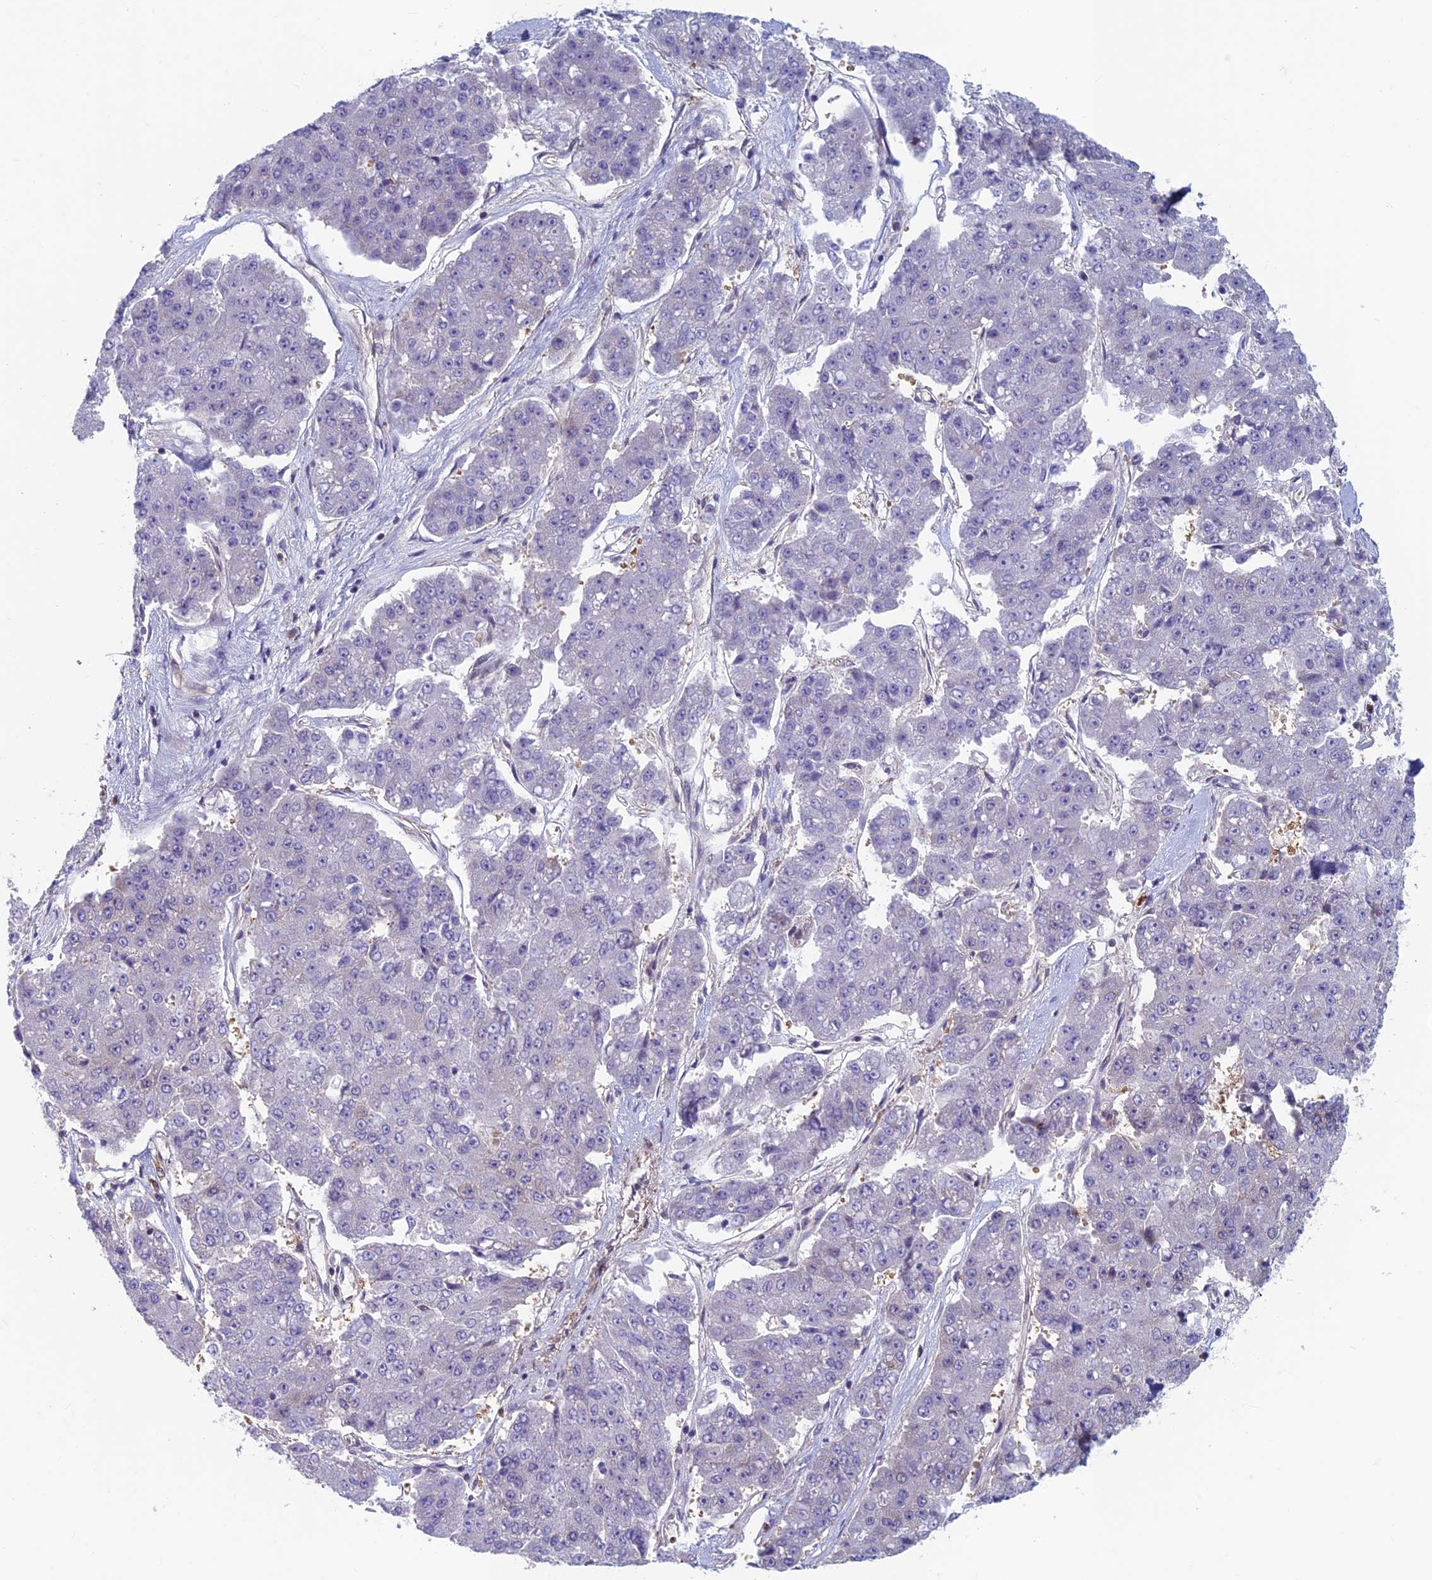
{"staining": {"intensity": "negative", "quantity": "none", "location": "none"}, "tissue": "pancreatic cancer", "cell_type": "Tumor cells", "image_type": "cancer", "snomed": [{"axis": "morphology", "description": "Adenocarcinoma, NOS"}, {"axis": "topography", "description": "Pancreas"}], "caption": "High power microscopy photomicrograph of an immunohistochemistry (IHC) micrograph of pancreatic adenocarcinoma, revealing no significant positivity in tumor cells.", "gene": "DNM1L", "patient": {"sex": "male", "age": 50}}